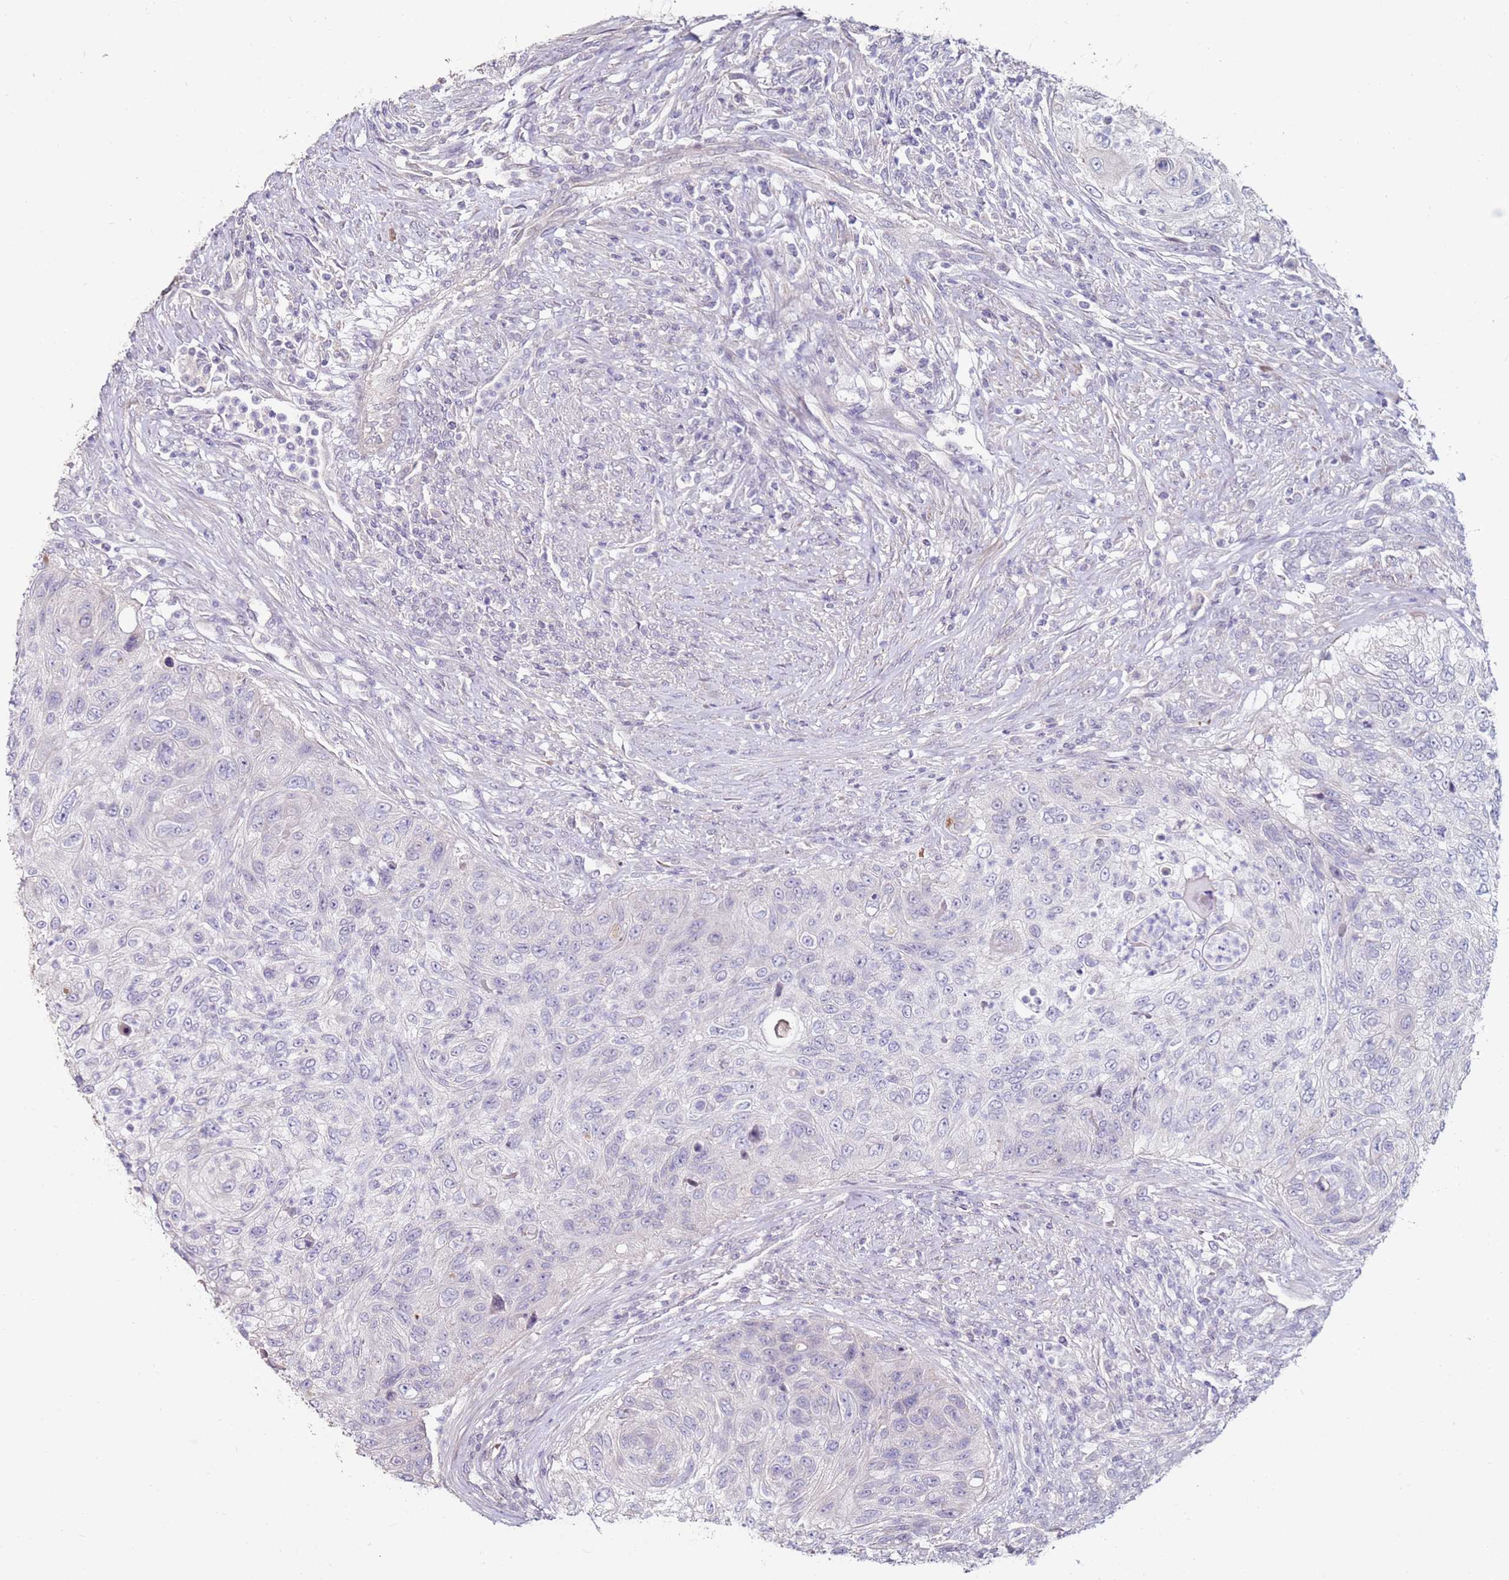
{"staining": {"intensity": "negative", "quantity": "none", "location": "none"}, "tissue": "urothelial cancer", "cell_type": "Tumor cells", "image_type": "cancer", "snomed": [{"axis": "morphology", "description": "Urothelial carcinoma, High grade"}, {"axis": "topography", "description": "Urinary bladder"}], "caption": "The image shows no significant expression in tumor cells of high-grade urothelial carcinoma.", "gene": "RARS2", "patient": {"sex": "female", "age": 60}}